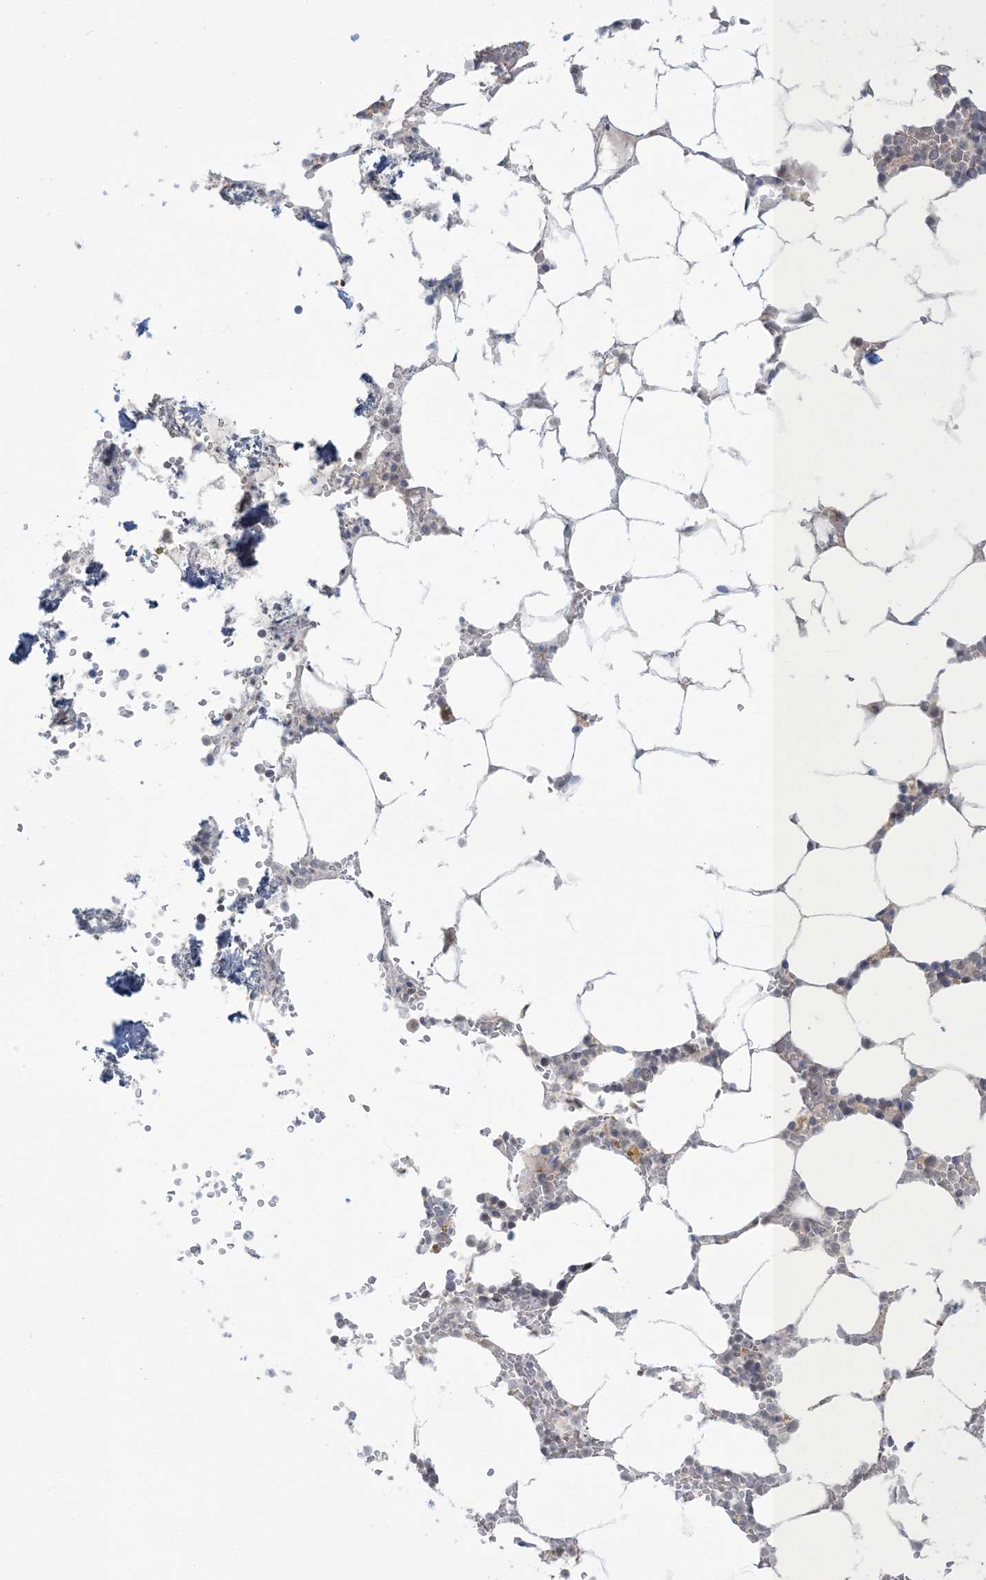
{"staining": {"intensity": "weak", "quantity": "<25%", "location": "cytoplasmic/membranous,nuclear"}, "tissue": "bone marrow", "cell_type": "Hematopoietic cells", "image_type": "normal", "snomed": [{"axis": "morphology", "description": "Normal tissue, NOS"}, {"axis": "topography", "description": "Bone marrow"}], "caption": "The histopathology image shows no significant staining in hematopoietic cells of bone marrow. The staining was performed using DAB to visualize the protein expression in brown, while the nuclei were stained in blue with hematoxylin (Magnification: 20x).", "gene": "NRBP2", "patient": {"sex": "male", "age": 70}}